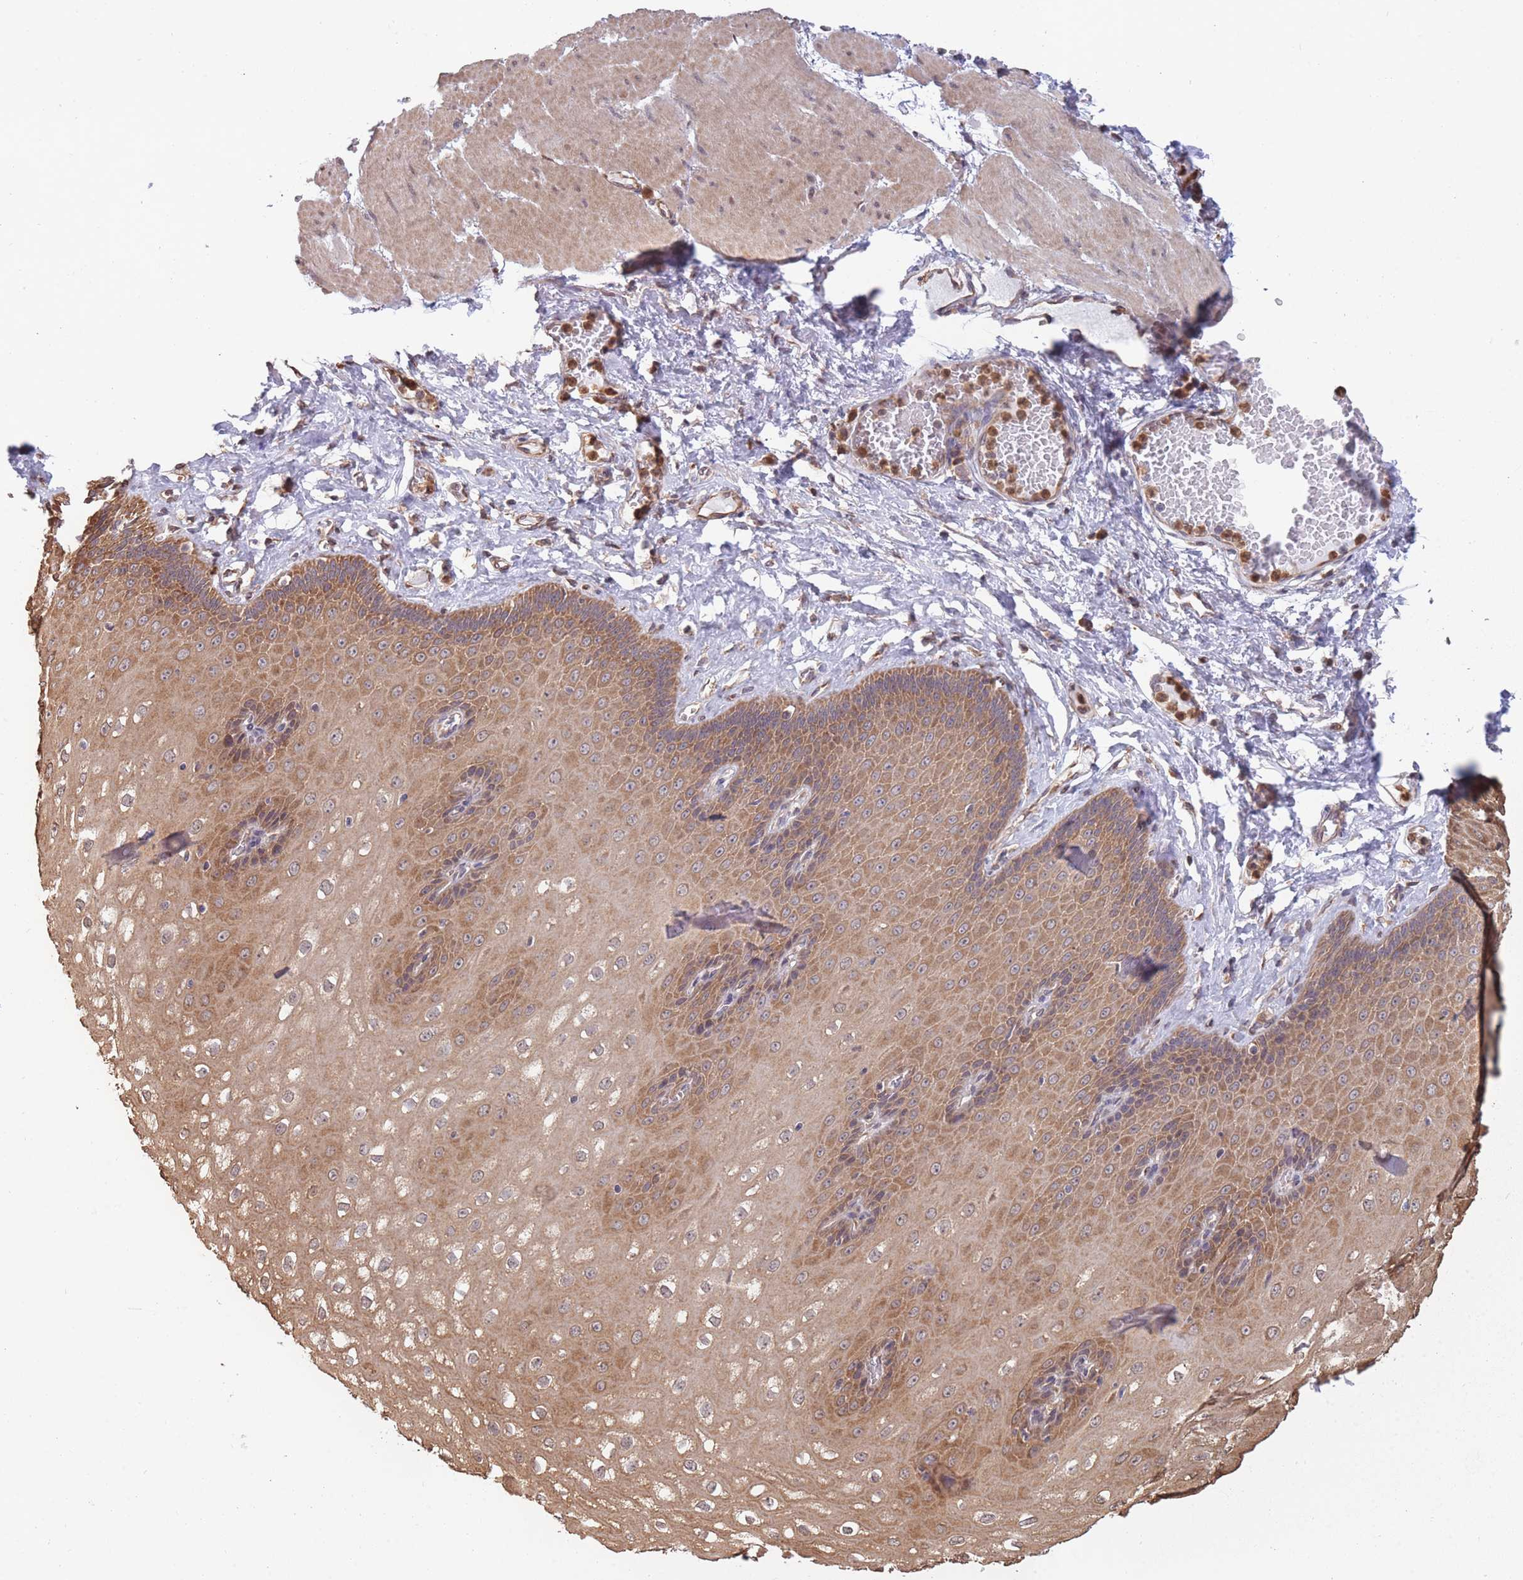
{"staining": {"intensity": "moderate", "quantity": ">75%", "location": "cytoplasmic/membranous"}, "tissue": "esophagus", "cell_type": "Squamous epithelial cells", "image_type": "normal", "snomed": [{"axis": "morphology", "description": "Normal tissue, NOS"}, {"axis": "topography", "description": "Esophagus"}], "caption": "Protein analysis of unremarkable esophagus demonstrates moderate cytoplasmic/membranous staining in approximately >75% of squamous epithelial cells. The protein of interest is stained brown, and the nuclei are stained in blue (DAB IHC with brightfield microscopy, high magnification).", "gene": "ARL13B", "patient": {"sex": "male", "age": 60}}